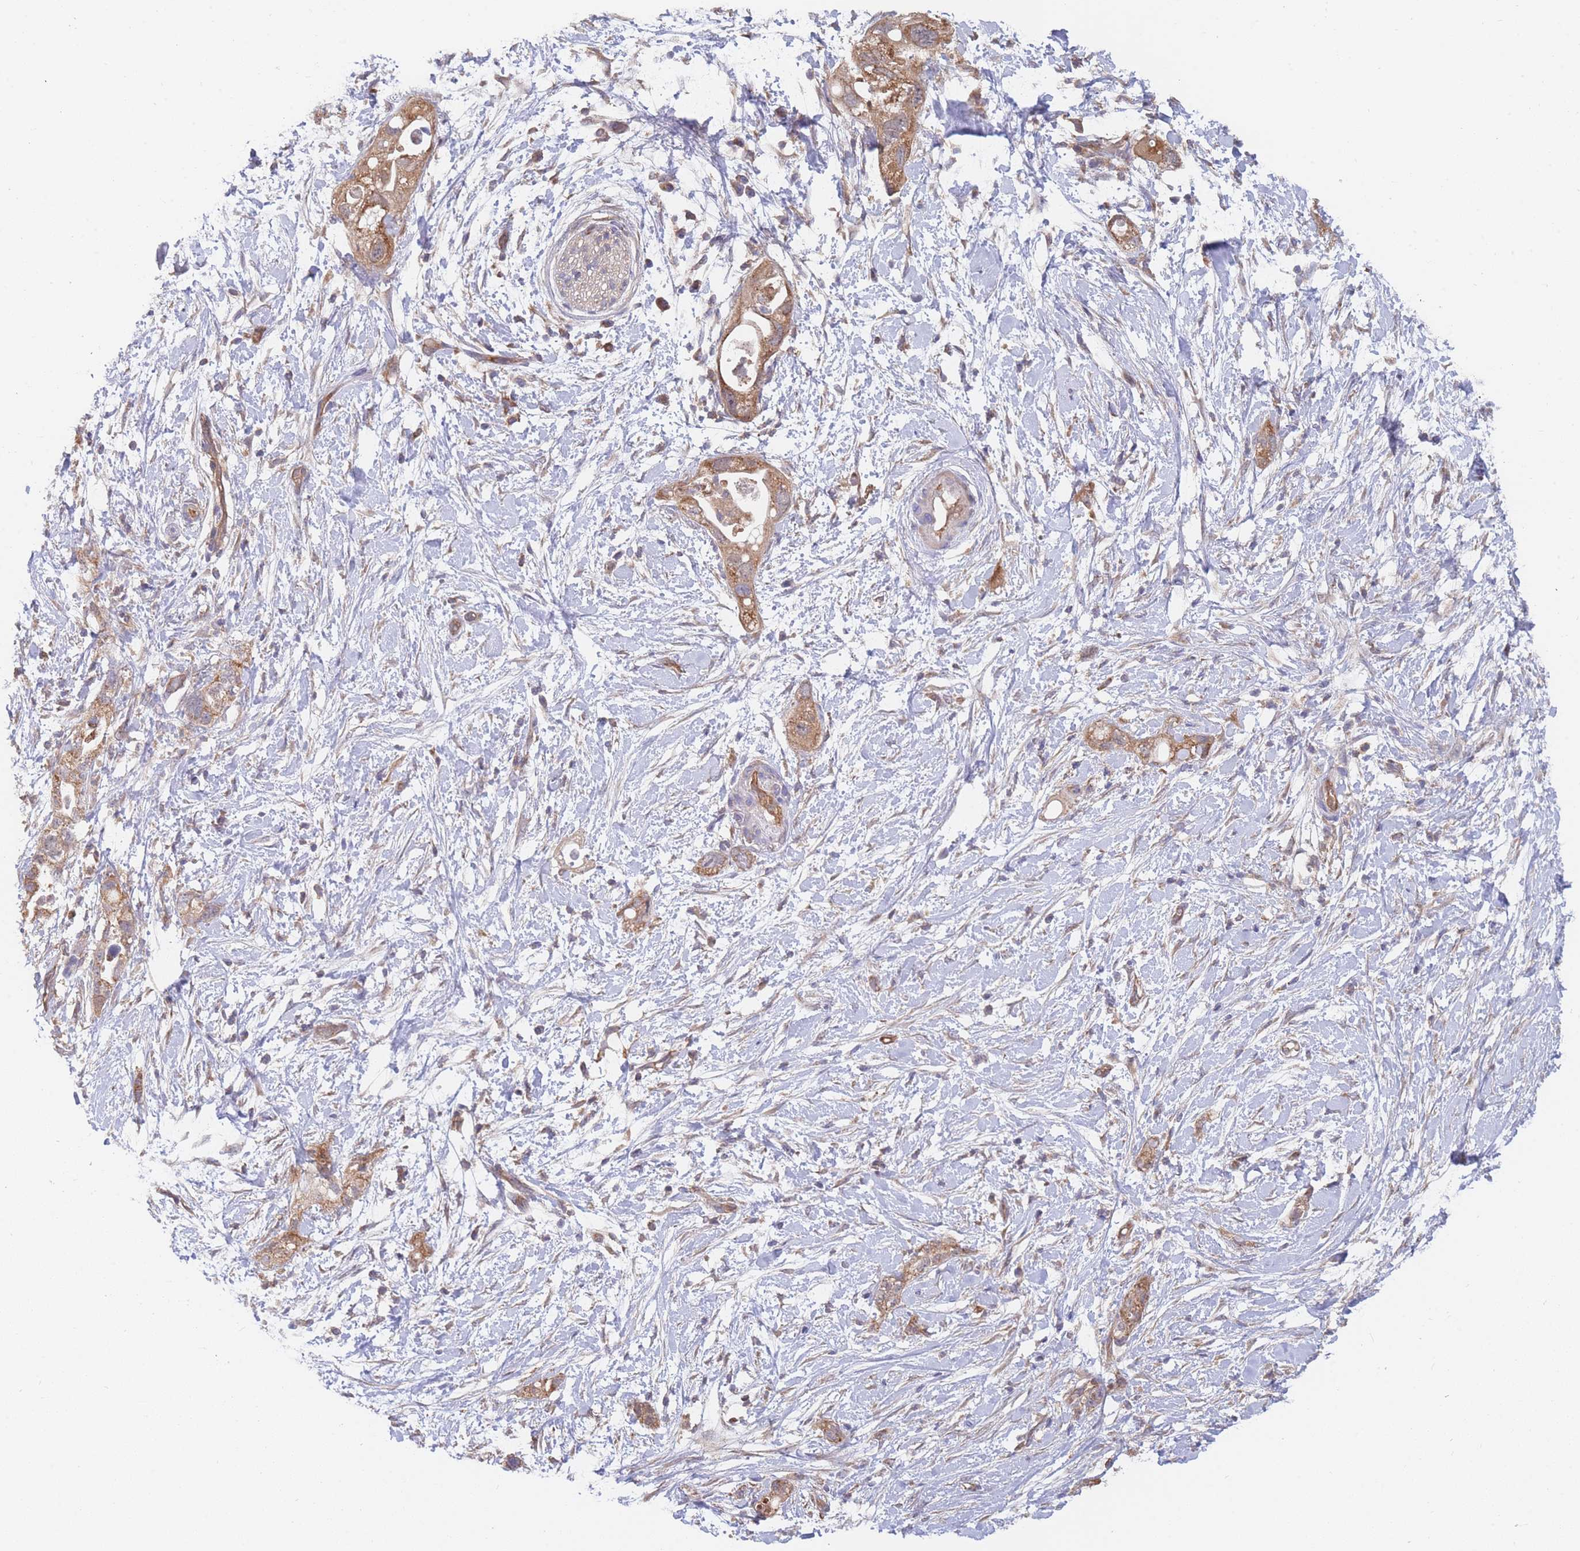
{"staining": {"intensity": "moderate", "quantity": ">75%", "location": "cytoplasmic/membranous"}, "tissue": "pancreatic cancer", "cell_type": "Tumor cells", "image_type": "cancer", "snomed": [{"axis": "morphology", "description": "Adenocarcinoma, NOS"}, {"axis": "topography", "description": "Pancreas"}], "caption": "DAB (3,3'-diaminobenzidine) immunohistochemical staining of human pancreatic cancer (adenocarcinoma) demonstrates moderate cytoplasmic/membranous protein staining in about >75% of tumor cells. (brown staining indicates protein expression, while blue staining denotes nuclei).", "gene": "MRPS18B", "patient": {"sex": "female", "age": 72}}